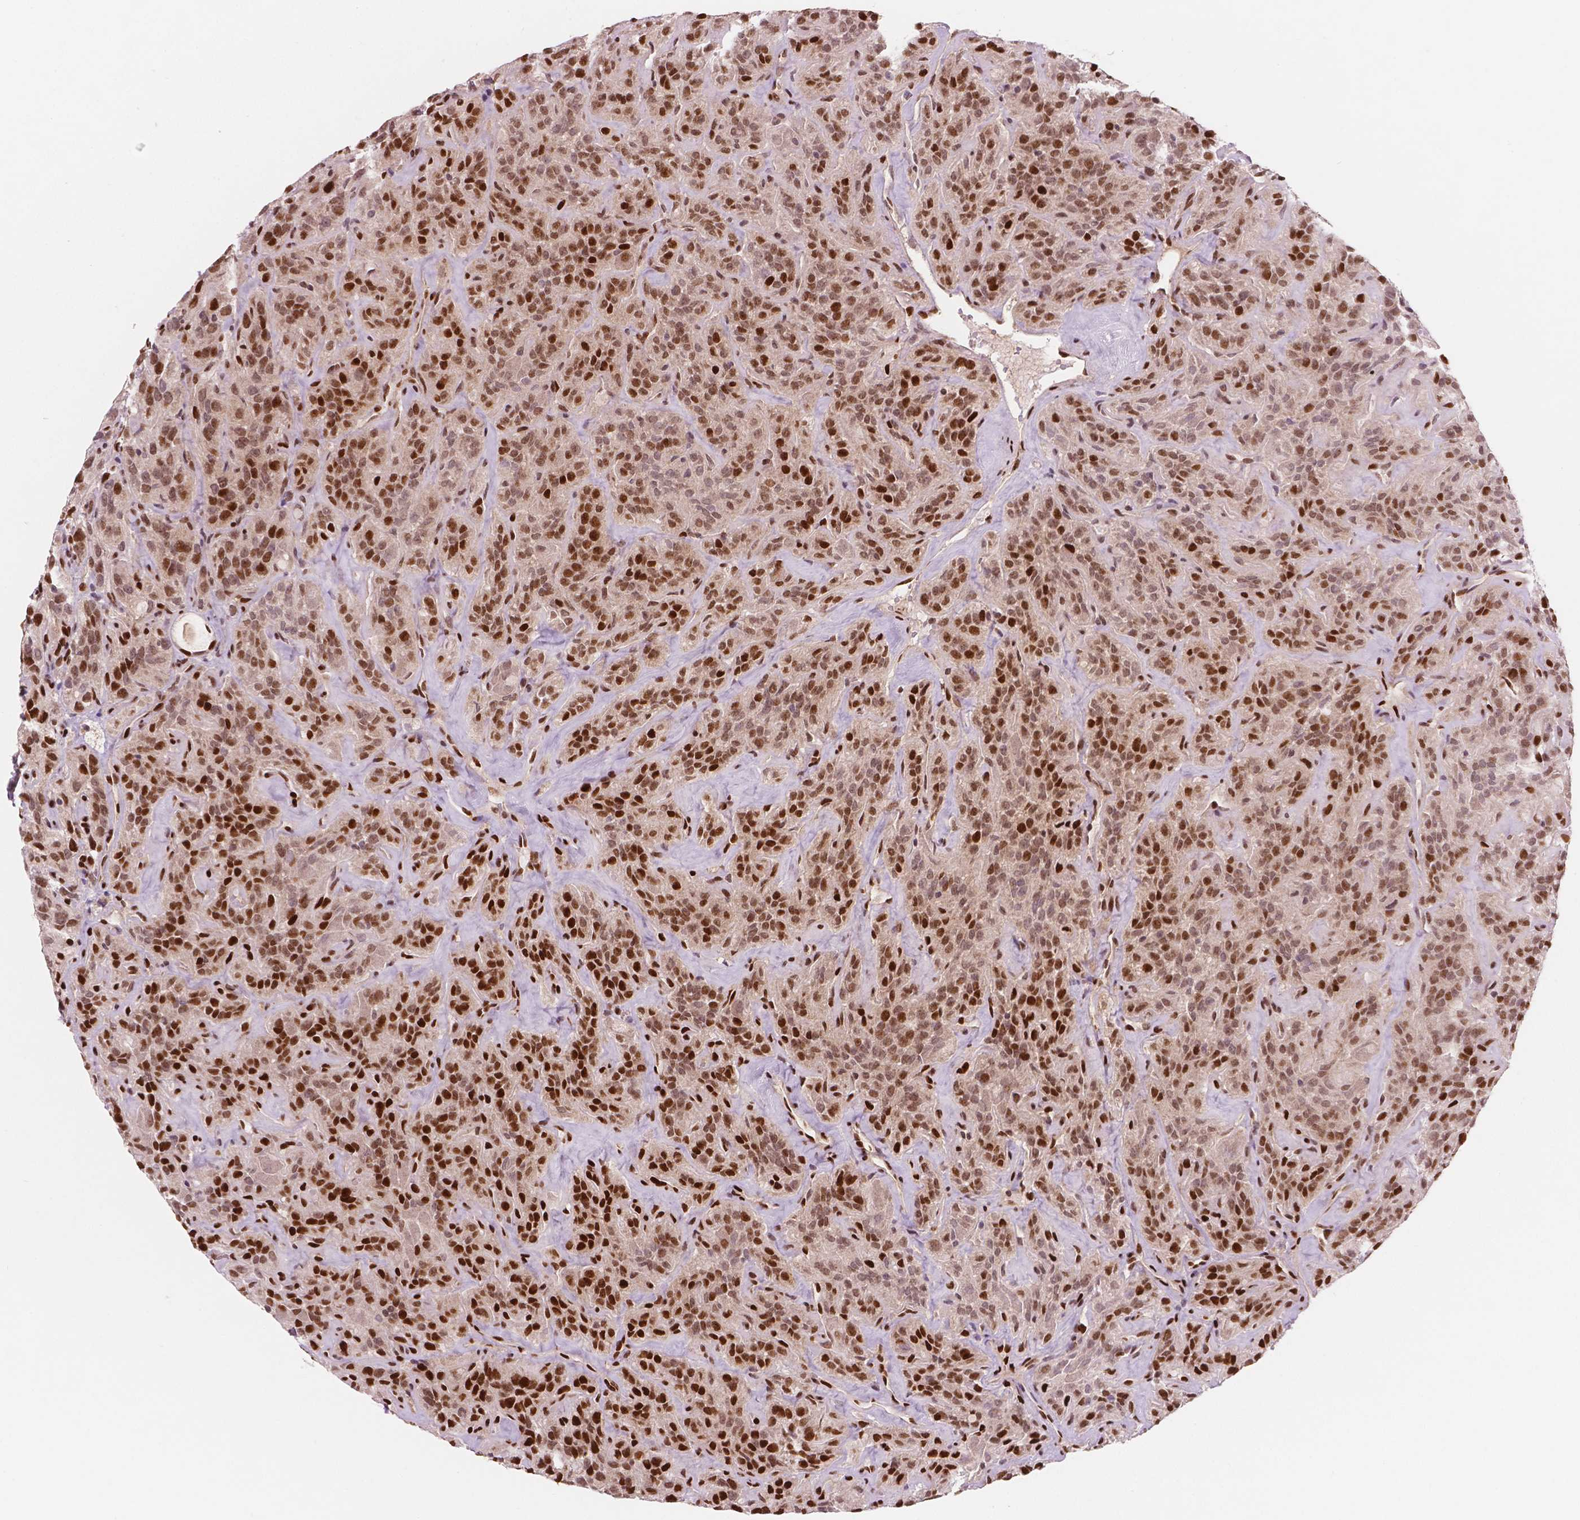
{"staining": {"intensity": "strong", "quantity": "25%-75%", "location": "nuclear"}, "tissue": "thyroid cancer", "cell_type": "Tumor cells", "image_type": "cancer", "snomed": [{"axis": "morphology", "description": "Papillary adenocarcinoma, NOS"}, {"axis": "topography", "description": "Thyroid gland"}], "caption": "Immunohistochemical staining of papillary adenocarcinoma (thyroid) demonstrates high levels of strong nuclear staining in about 25%-75% of tumor cells. Ihc stains the protein in brown and the nuclei are stained blue.", "gene": "BRD4", "patient": {"sex": "female", "age": 45}}